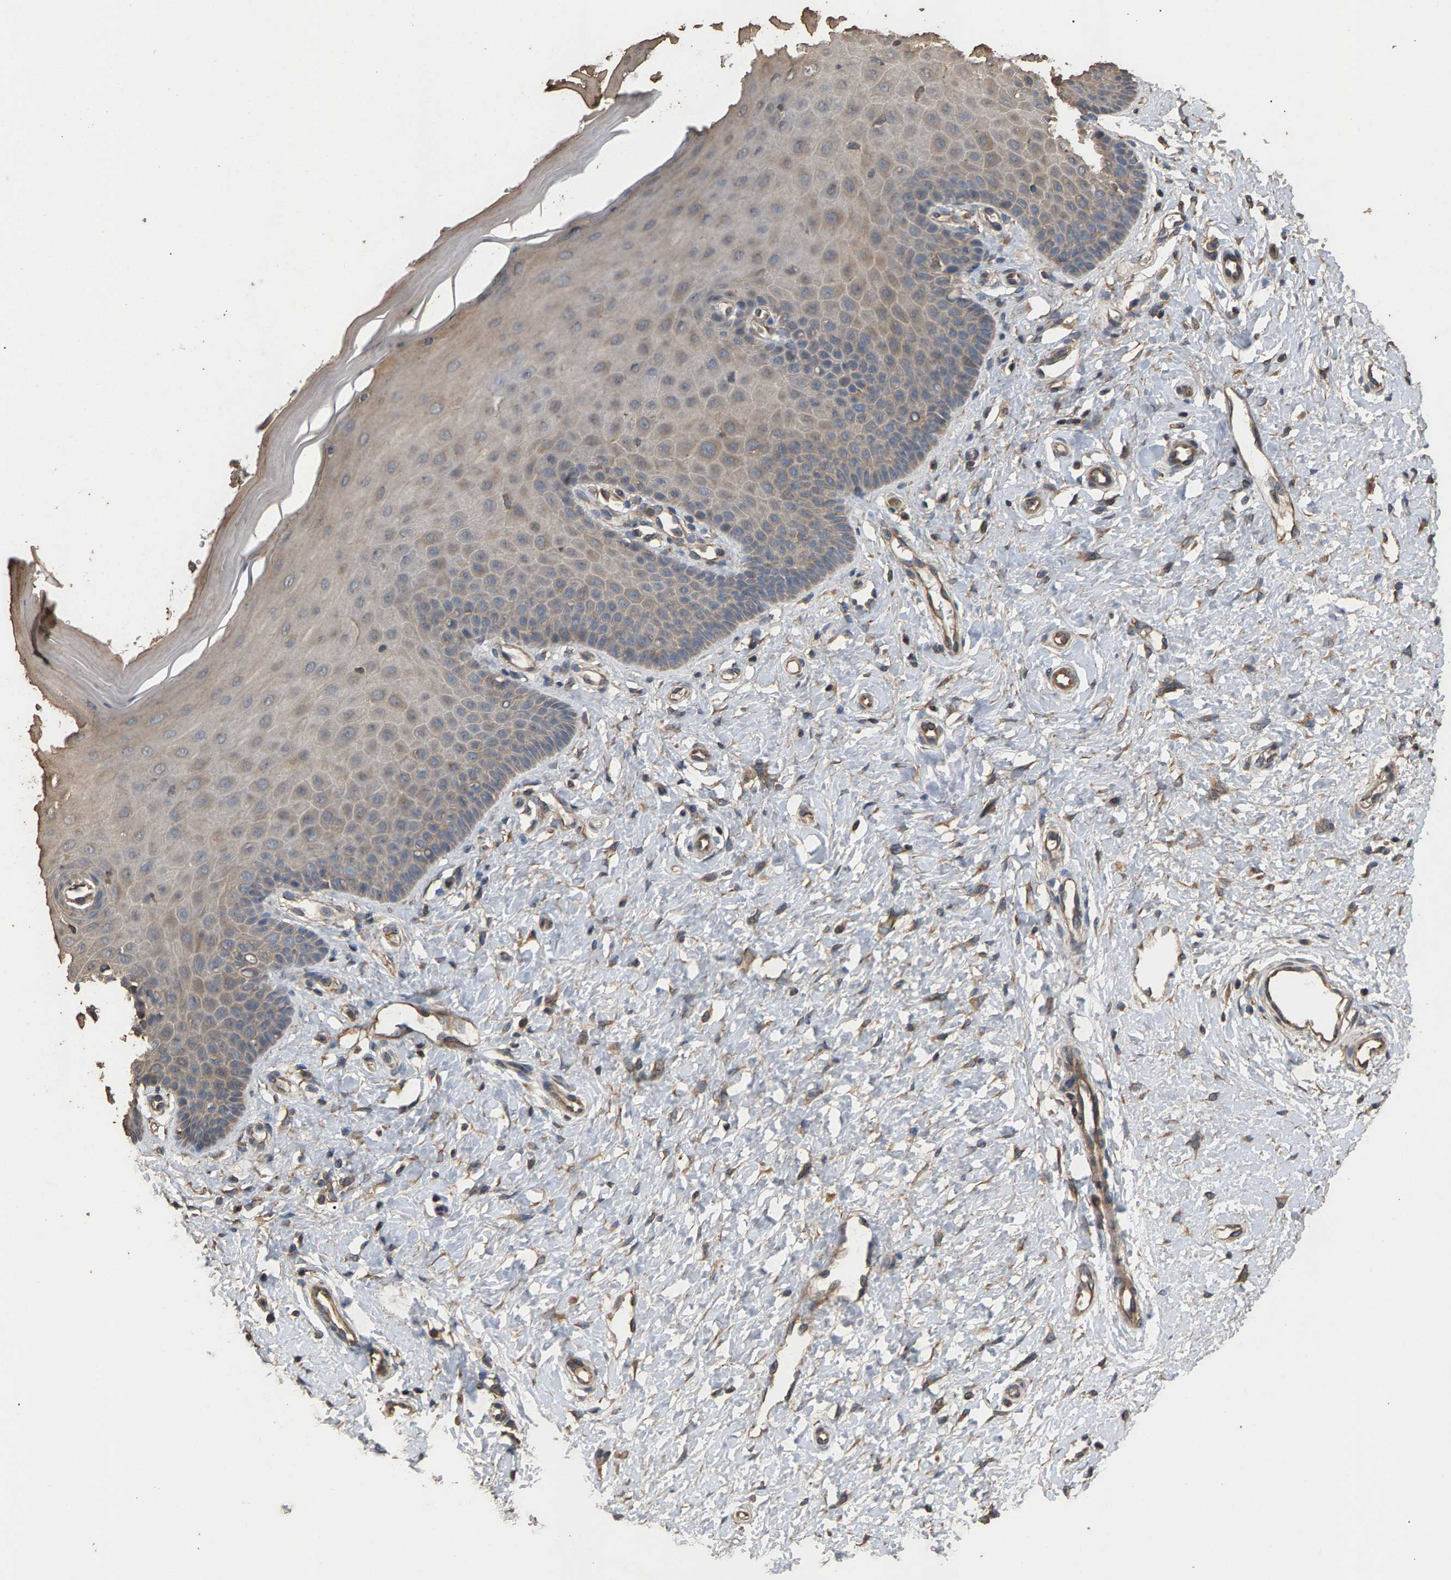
{"staining": {"intensity": "weak", "quantity": ">75%", "location": "cytoplasmic/membranous"}, "tissue": "cervix", "cell_type": "Squamous epithelial cells", "image_type": "normal", "snomed": [{"axis": "morphology", "description": "Normal tissue, NOS"}, {"axis": "topography", "description": "Cervix"}], "caption": "Immunohistochemical staining of unremarkable human cervix reveals low levels of weak cytoplasmic/membranous expression in about >75% of squamous epithelial cells. (DAB IHC with brightfield microscopy, high magnification).", "gene": "HTRA3", "patient": {"sex": "female", "age": 55}}